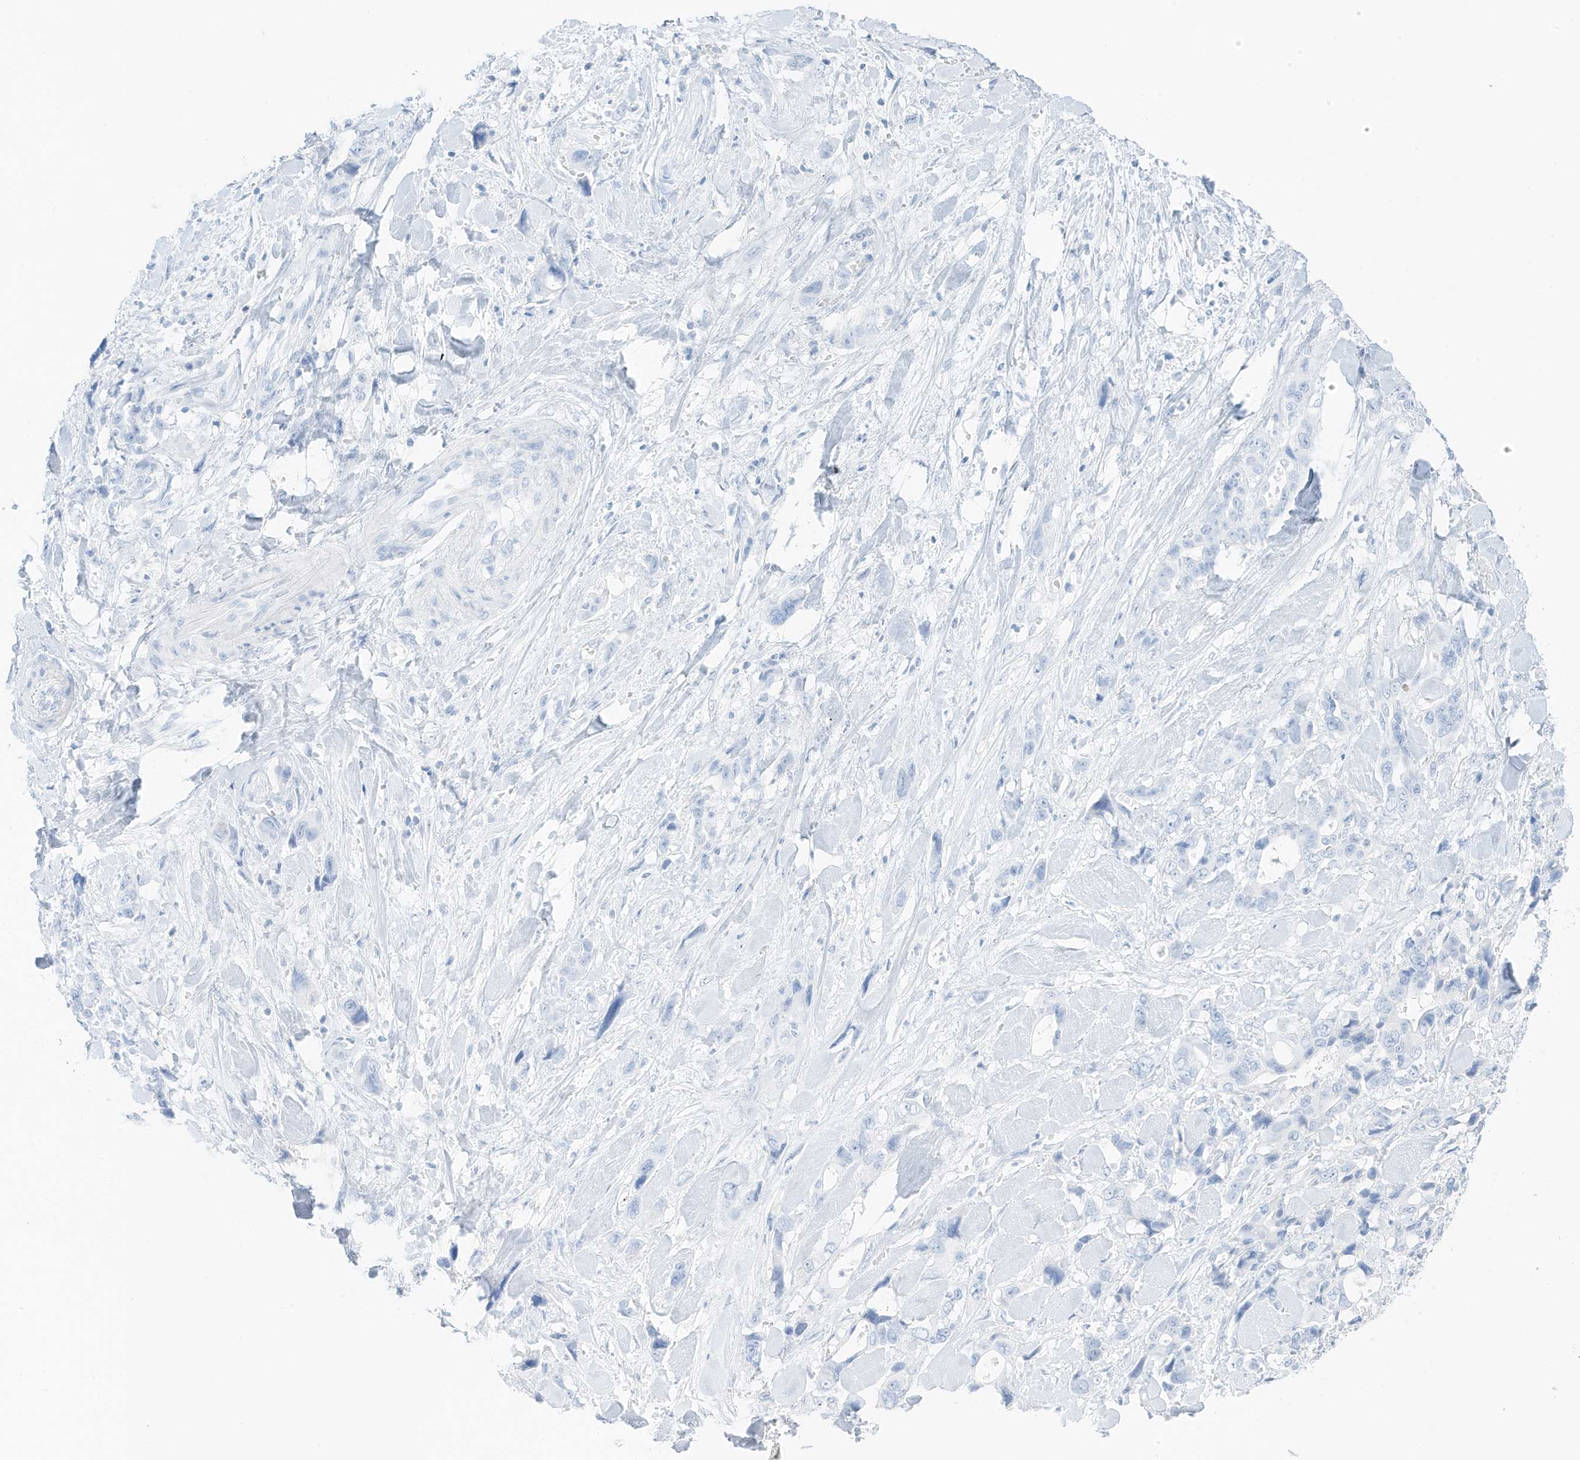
{"staining": {"intensity": "negative", "quantity": "none", "location": "none"}, "tissue": "pancreatic cancer", "cell_type": "Tumor cells", "image_type": "cancer", "snomed": [{"axis": "morphology", "description": "Adenocarcinoma, NOS"}, {"axis": "topography", "description": "Pancreas"}], "caption": "DAB (3,3'-diaminobenzidine) immunohistochemical staining of human pancreatic adenocarcinoma reveals no significant staining in tumor cells.", "gene": "SLC22A13", "patient": {"sex": "male", "age": 46}}